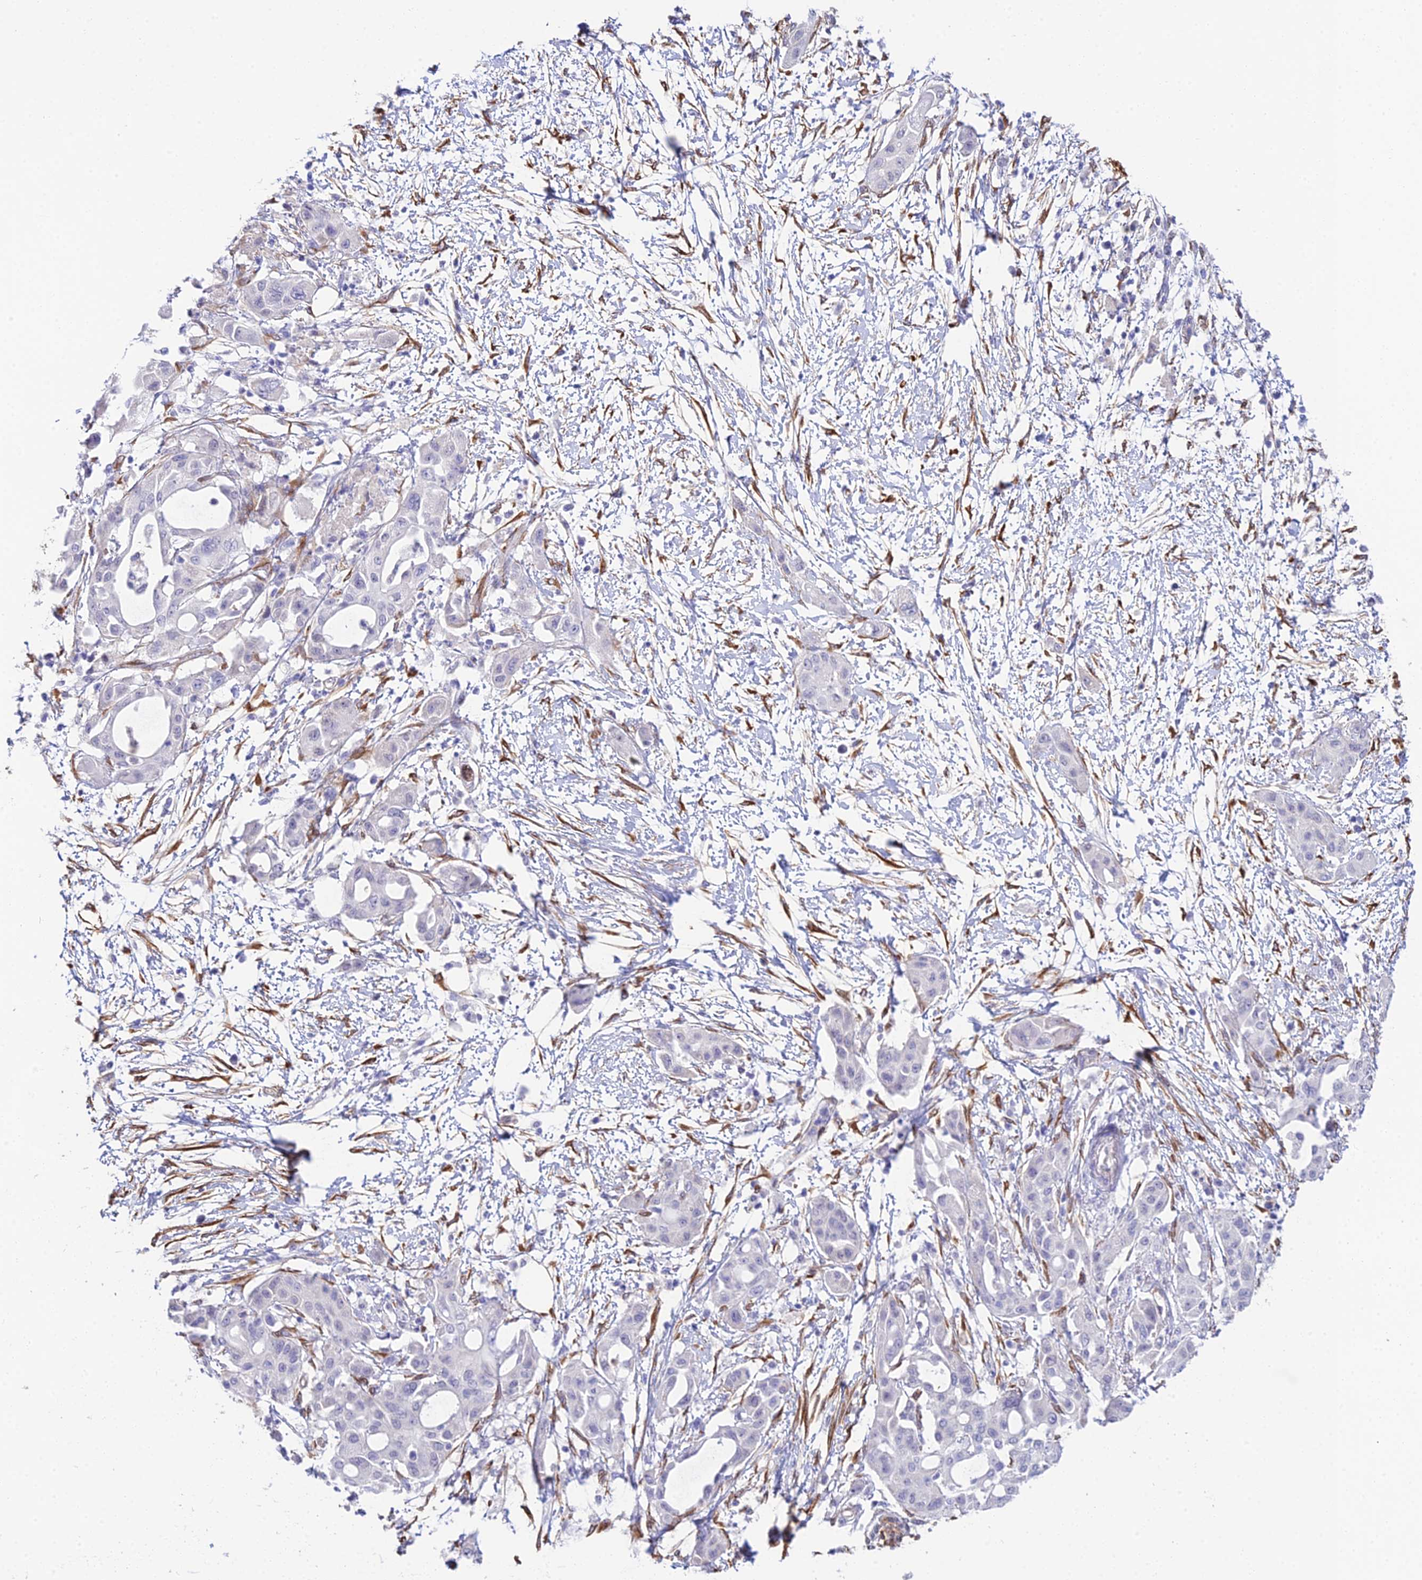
{"staining": {"intensity": "negative", "quantity": "none", "location": "none"}, "tissue": "pancreatic cancer", "cell_type": "Tumor cells", "image_type": "cancer", "snomed": [{"axis": "morphology", "description": "Adenocarcinoma, NOS"}, {"axis": "topography", "description": "Pancreas"}], "caption": "Immunohistochemistry photomicrograph of human adenocarcinoma (pancreatic) stained for a protein (brown), which reveals no expression in tumor cells. (Stains: DAB IHC with hematoxylin counter stain, Microscopy: brightfield microscopy at high magnification).", "gene": "MXRA7", "patient": {"sex": "male", "age": 68}}